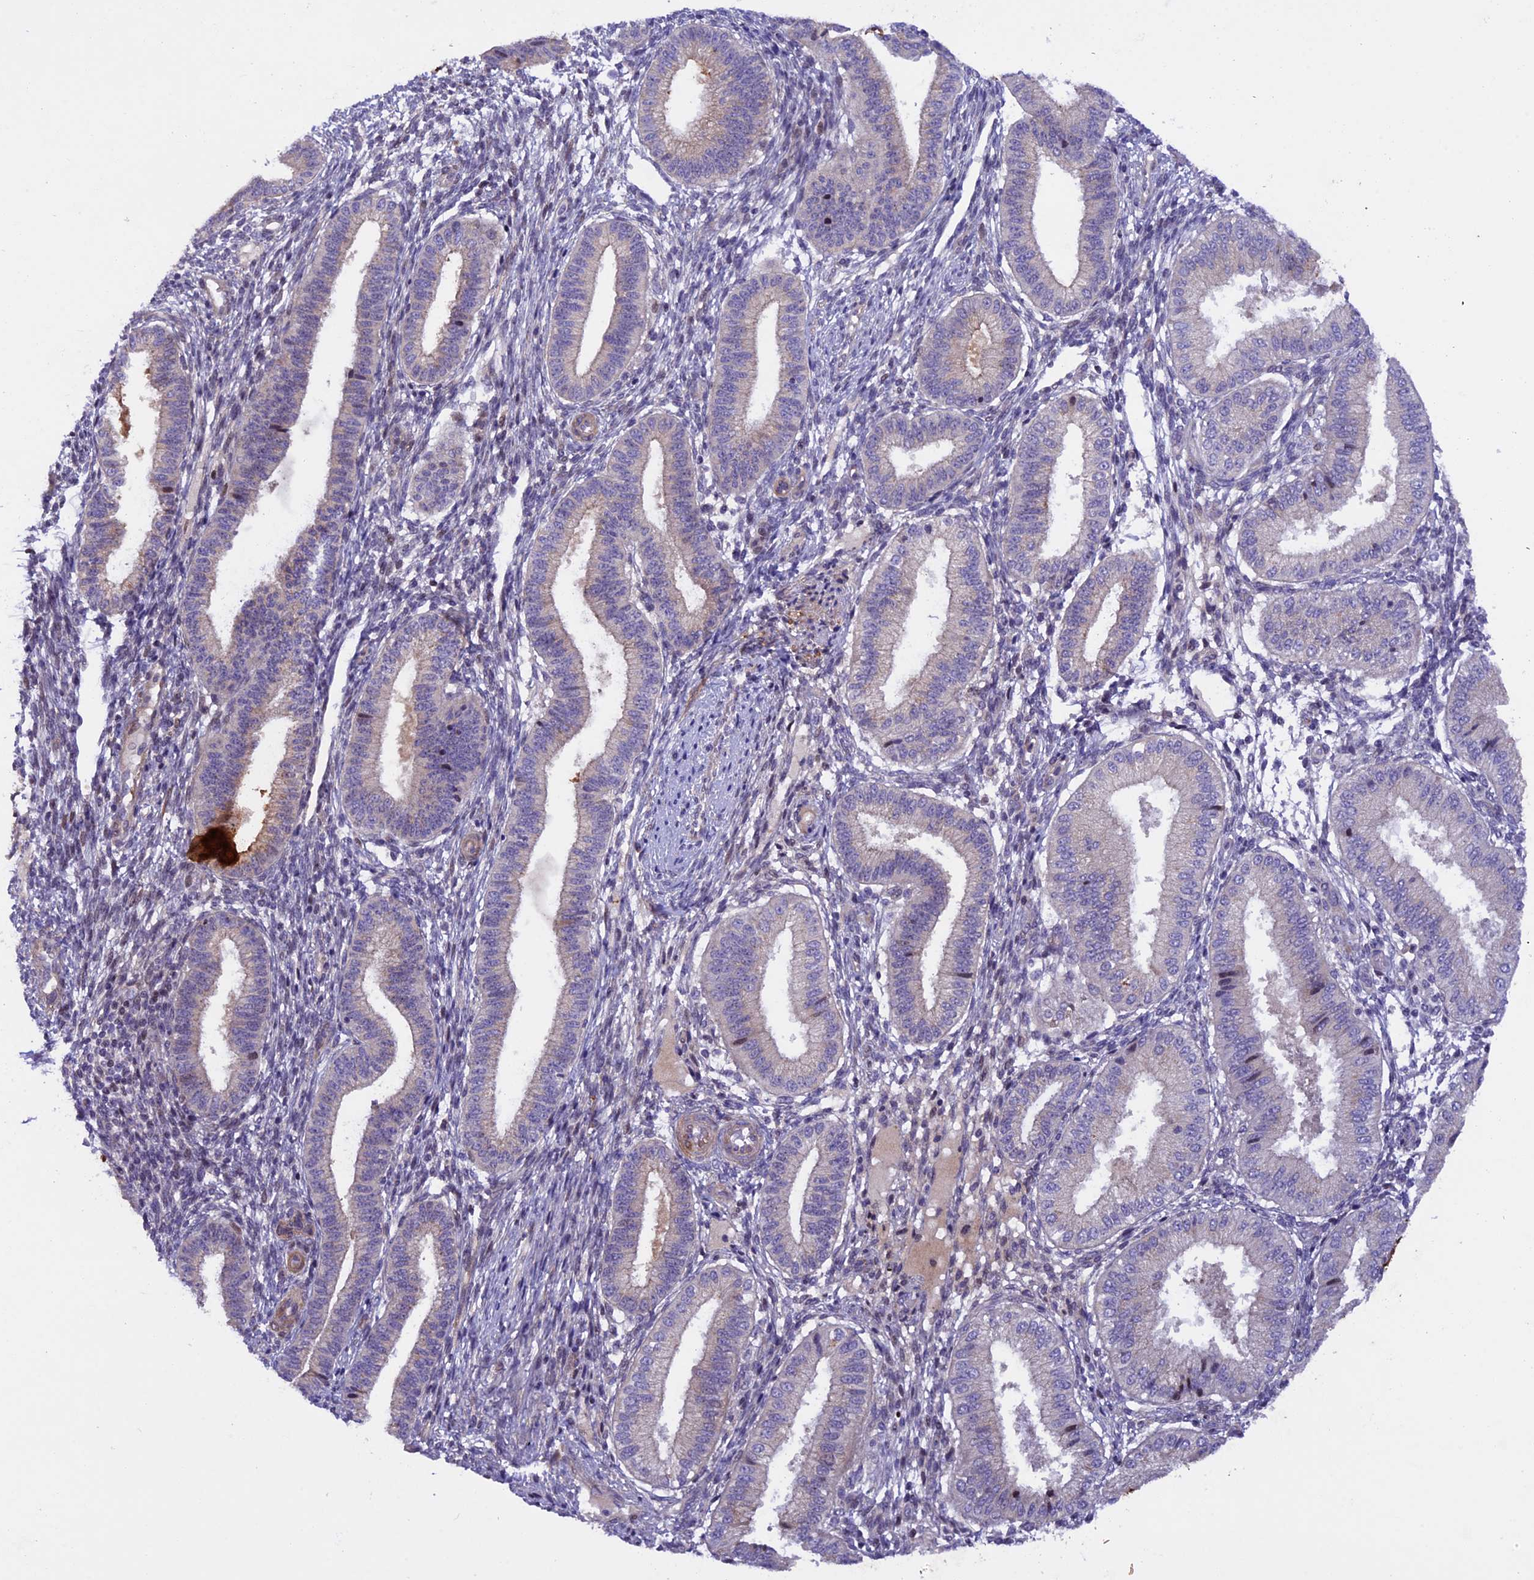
{"staining": {"intensity": "negative", "quantity": "none", "location": "none"}, "tissue": "endometrium", "cell_type": "Cells in endometrial stroma", "image_type": "normal", "snomed": [{"axis": "morphology", "description": "Normal tissue, NOS"}, {"axis": "topography", "description": "Endometrium"}], "caption": "A high-resolution histopathology image shows IHC staining of normal endometrium, which exhibits no significant staining in cells in endometrial stroma. Brightfield microscopy of IHC stained with DAB (brown) and hematoxylin (blue), captured at high magnification.", "gene": "MAN2C1", "patient": {"sex": "female", "age": 39}}